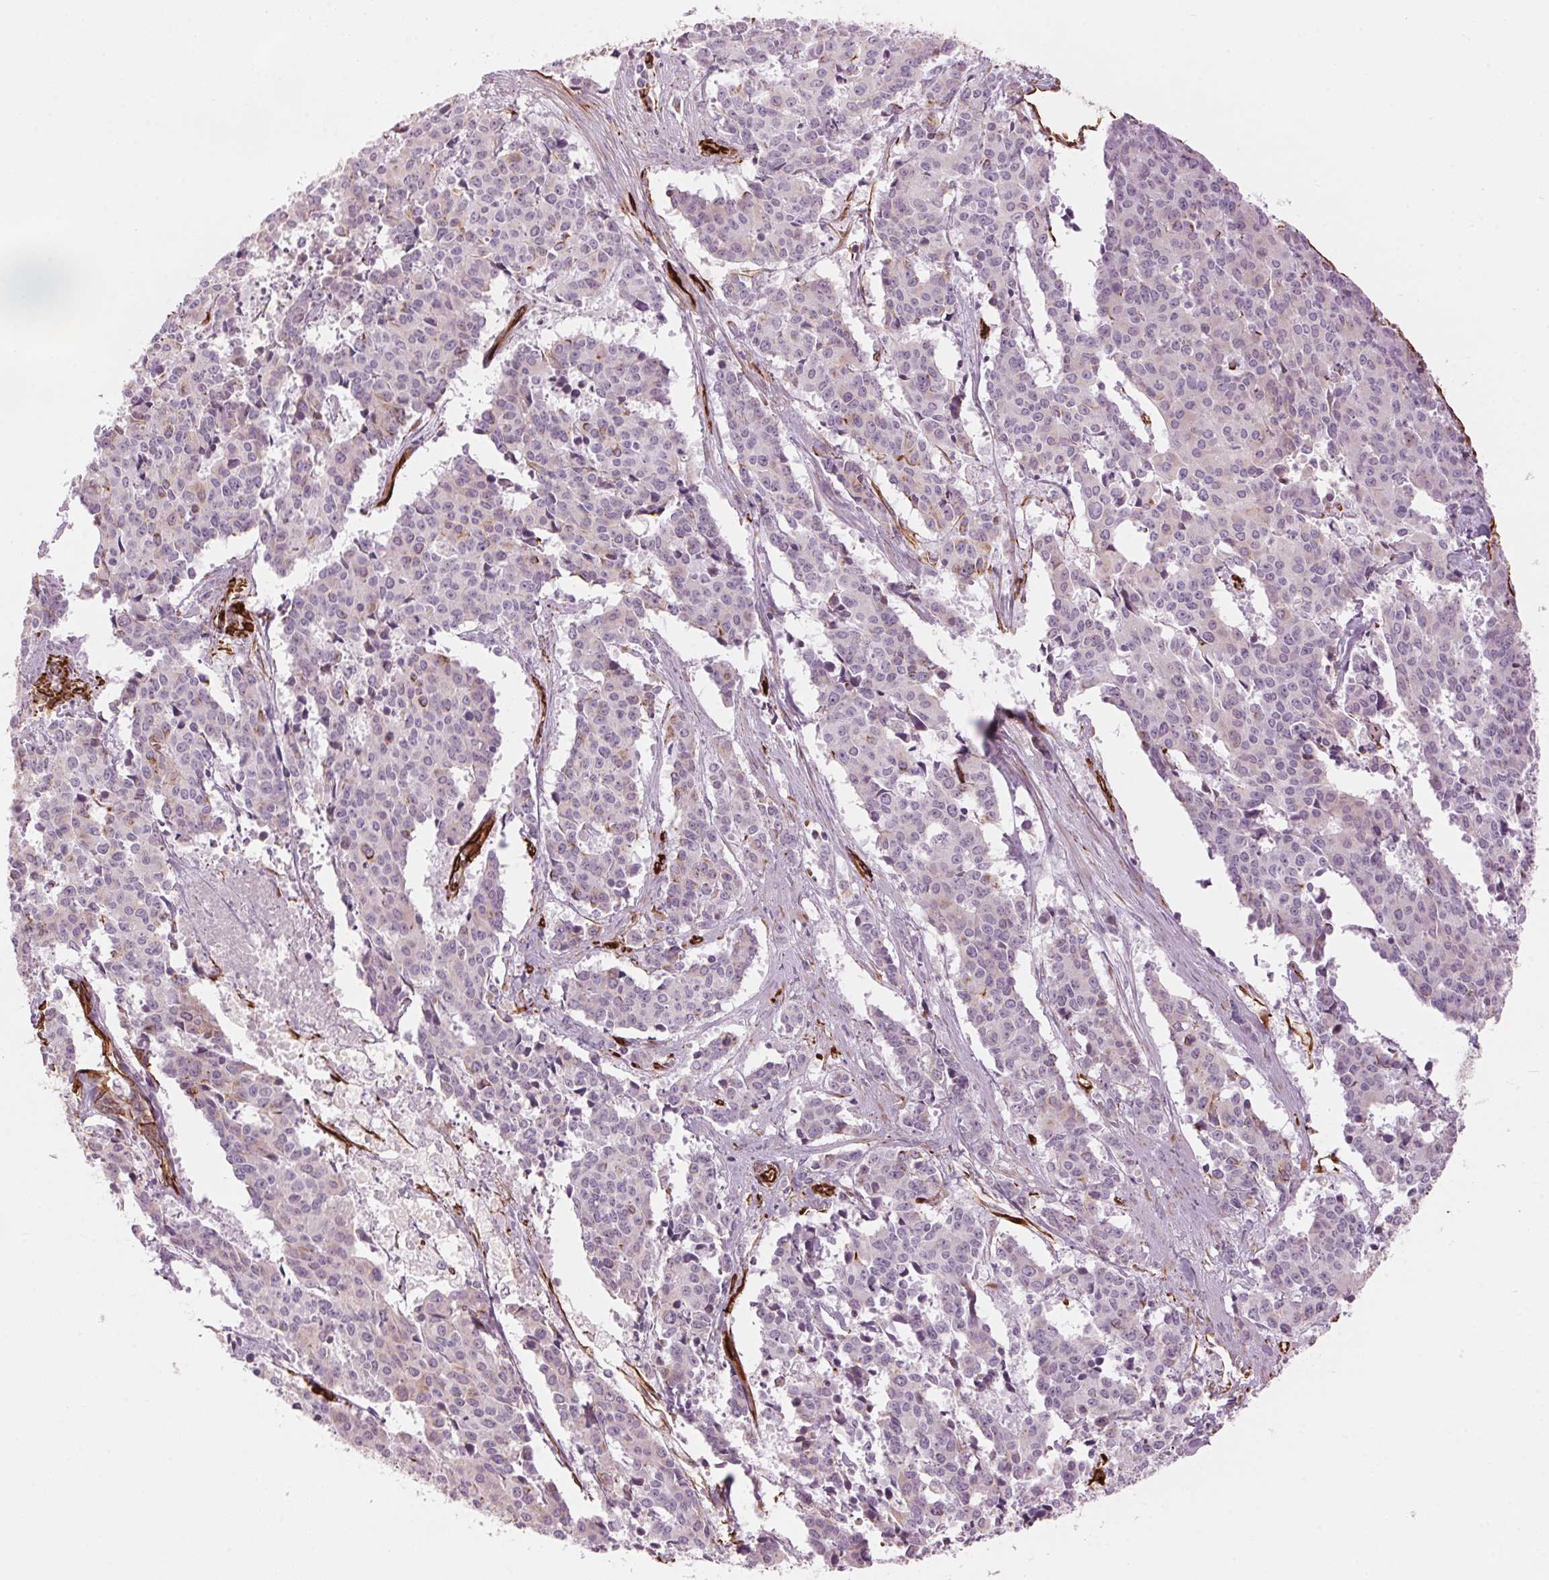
{"staining": {"intensity": "negative", "quantity": "none", "location": "none"}, "tissue": "cervical cancer", "cell_type": "Tumor cells", "image_type": "cancer", "snomed": [{"axis": "morphology", "description": "Squamous cell carcinoma, NOS"}, {"axis": "topography", "description": "Cervix"}], "caption": "The immunohistochemistry micrograph has no significant positivity in tumor cells of cervical cancer tissue.", "gene": "CLPS", "patient": {"sex": "female", "age": 28}}